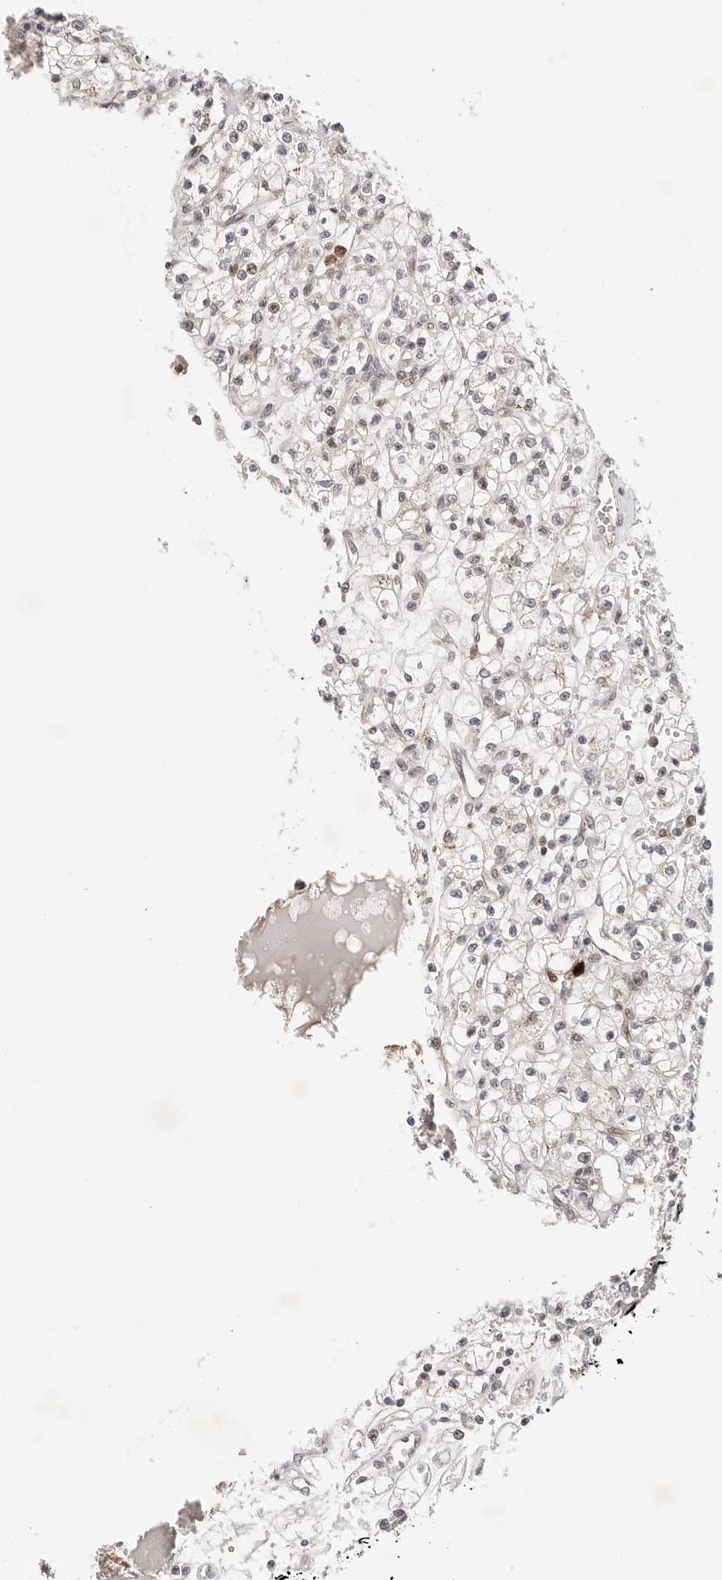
{"staining": {"intensity": "weak", "quantity": "<25%", "location": "nuclear"}, "tissue": "renal cancer", "cell_type": "Tumor cells", "image_type": "cancer", "snomed": [{"axis": "morphology", "description": "Adenocarcinoma, NOS"}, {"axis": "topography", "description": "Kidney"}], "caption": "This is a micrograph of immunohistochemistry (IHC) staining of renal cancer (adenocarcinoma), which shows no positivity in tumor cells.", "gene": "AFDN", "patient": {"sex": "female", "age": 59}}